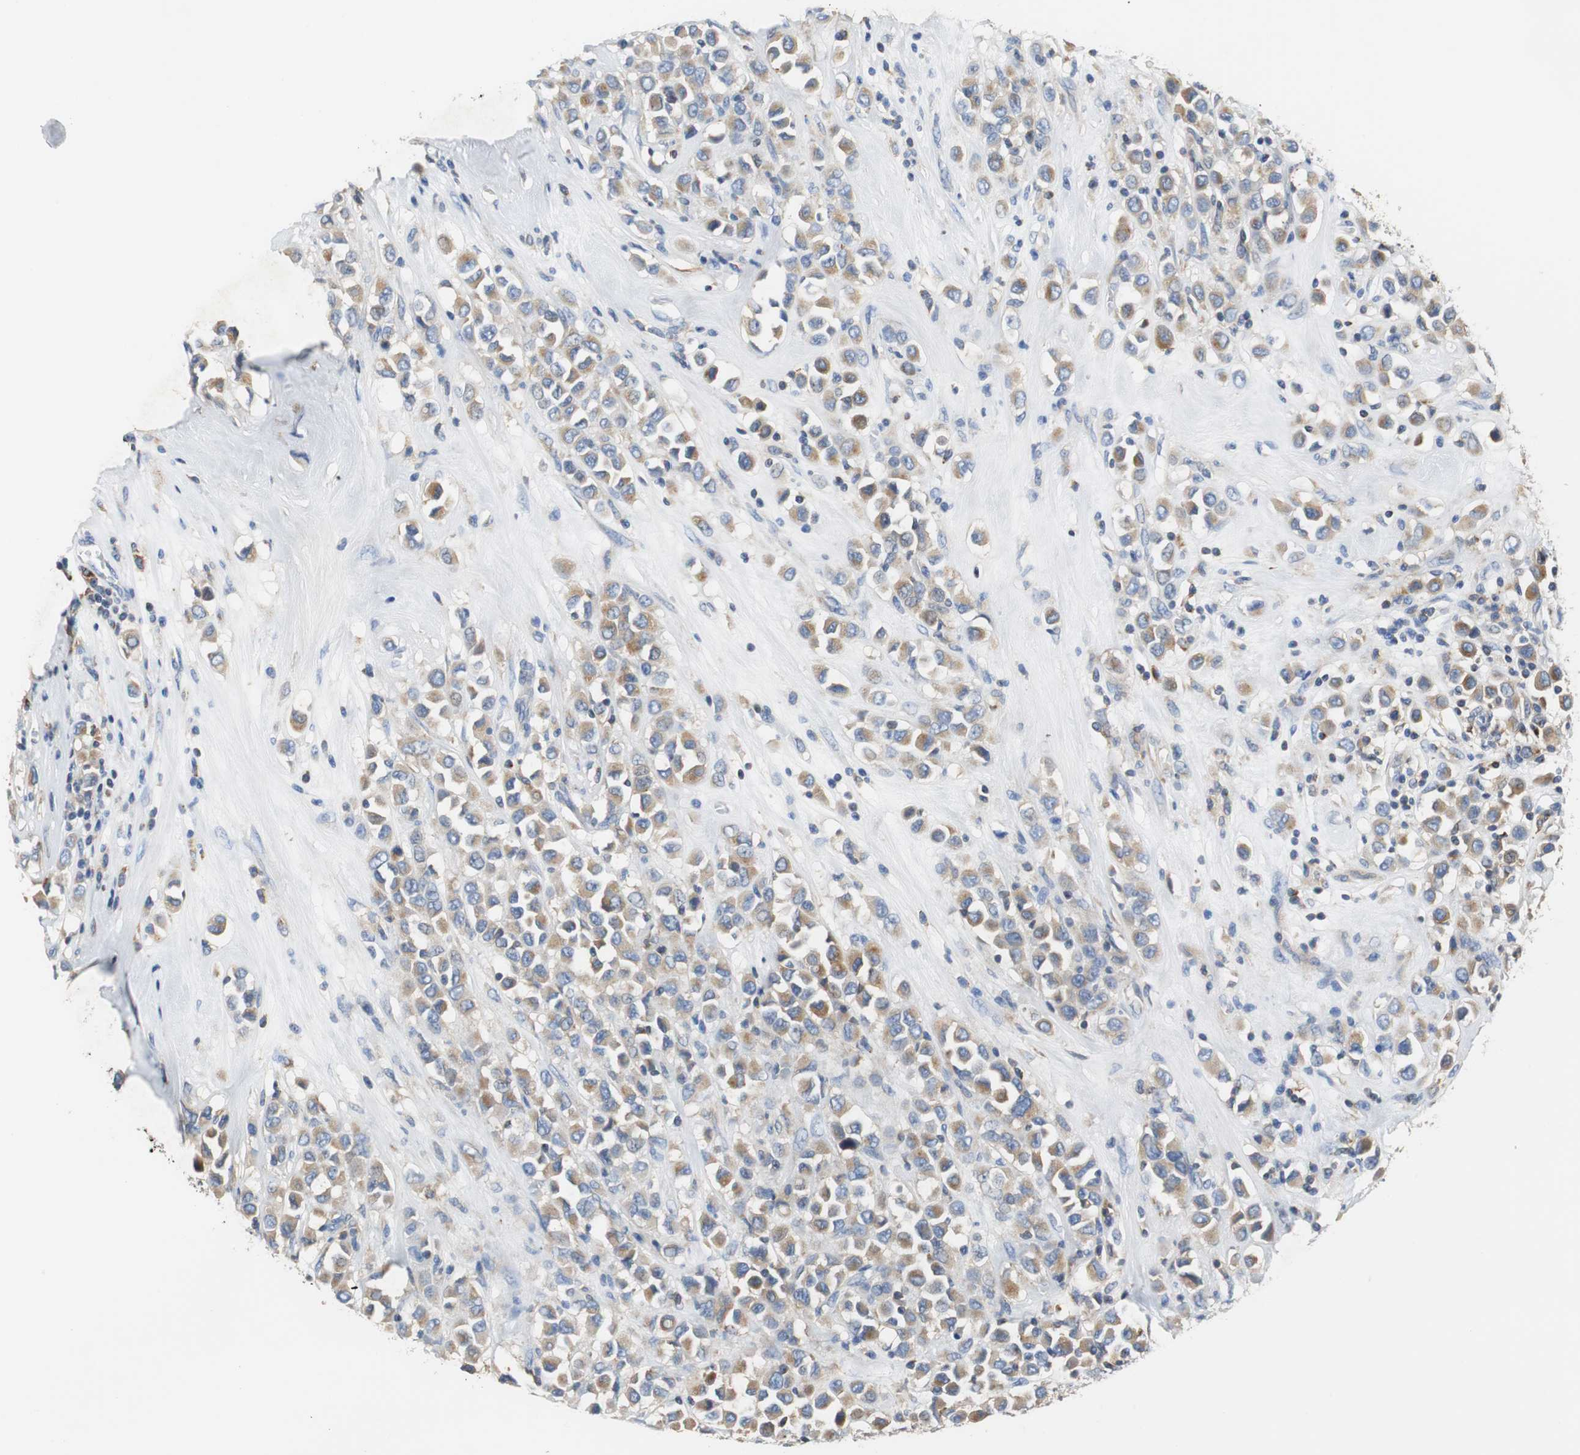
{"staining": {"intensity": "moderate", "quantity": ">75%", "location": "cytoplasmic/membranous"}, "tissue": "breast cancer", "cell_type": "Tumor cells", "image_type": "cancer", "snomed": [{"axis": "morphology", "description": "Duct carcinoma"}, {"axis": "topography", "description": "Breast"}], "caption": "Approximately >75% of tumor cells in human breast cancer (intraductal carcinoma) display moderate cytoplasmic/membranous protein staining as visualized by brown immunohistochemical staining.", "gene": "VAMP8", "patient": {"sex": "female", "age": 61}}